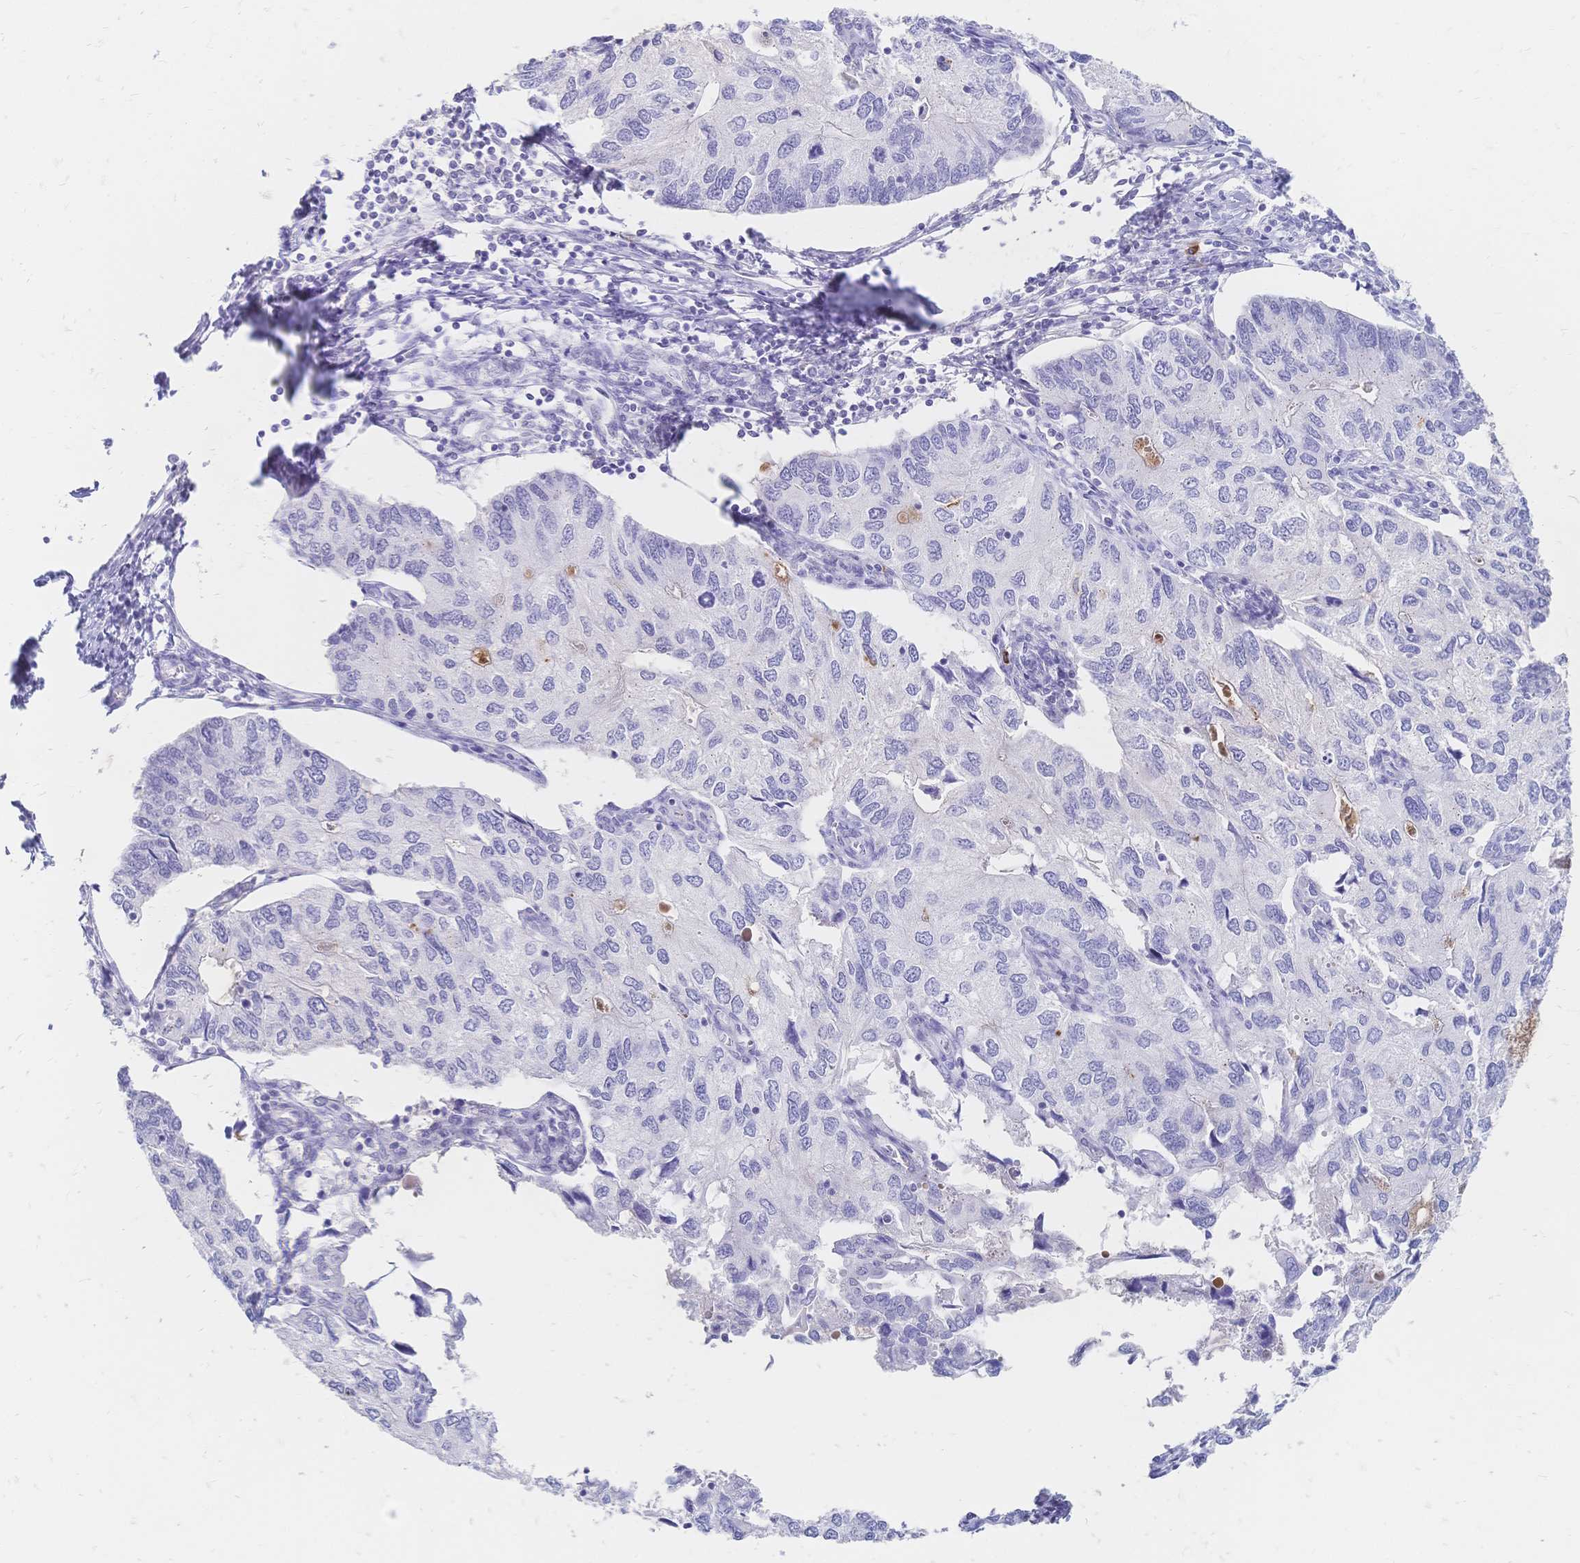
{"staining": {"intensity": "negative", "quantity": "none", "location": "none"}, "tissue": "endometrial cancer", "cell_type": "Tumor cells", "image_type": "cancer", "snomed": [{"axis": "morphology", "description": "Carcinoma, NOS"}, {"axis": "topography", "description": "Uterus"}], "caption": "Immunohistochemical staining of human carcinoma (endometrial) exhibits no significant positivity in tumor cells.", "gene": "PSORS1C2", "patient": {"sex": "female", "age": 76}}